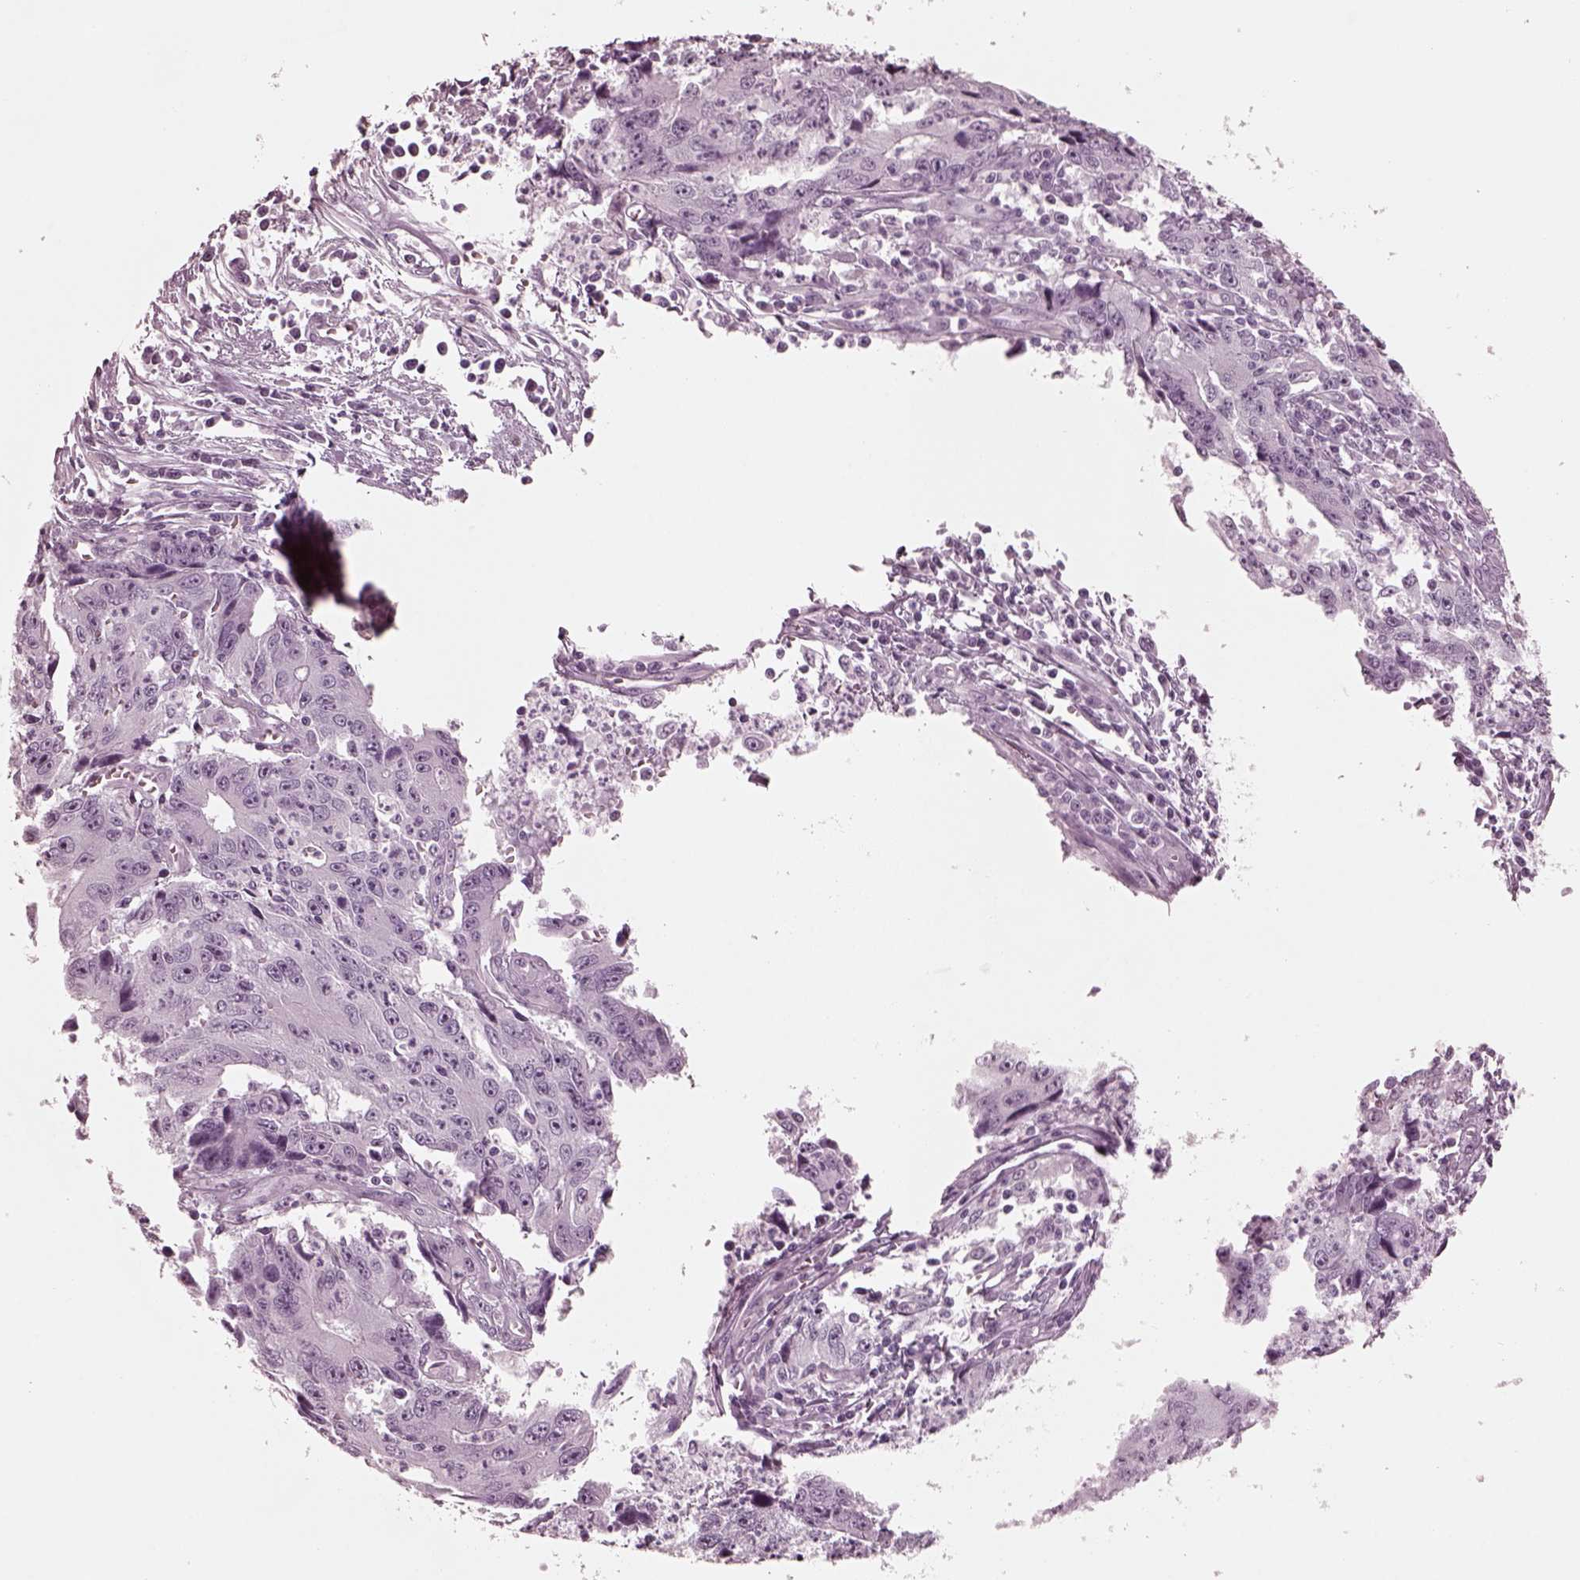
{"staining": {"intensity": "negative", "quantity": "none", "location": "none"}, "tissue": "liver cancer", "cell_type": "Tumor cells", "image_type": "cancer", "snomed": [{"axis": "morphology", "description": "Cholangiocarcinoma"}, {"axis": "topography", "description": "Liver"}], "caption": "A micrograph of liver cancer (cholangiocarcinoma) stained for a protein demonstrates no brown staining in tumor cells.", "gene": "GRM6", "patient": {"sex": "male", "age": 65}}